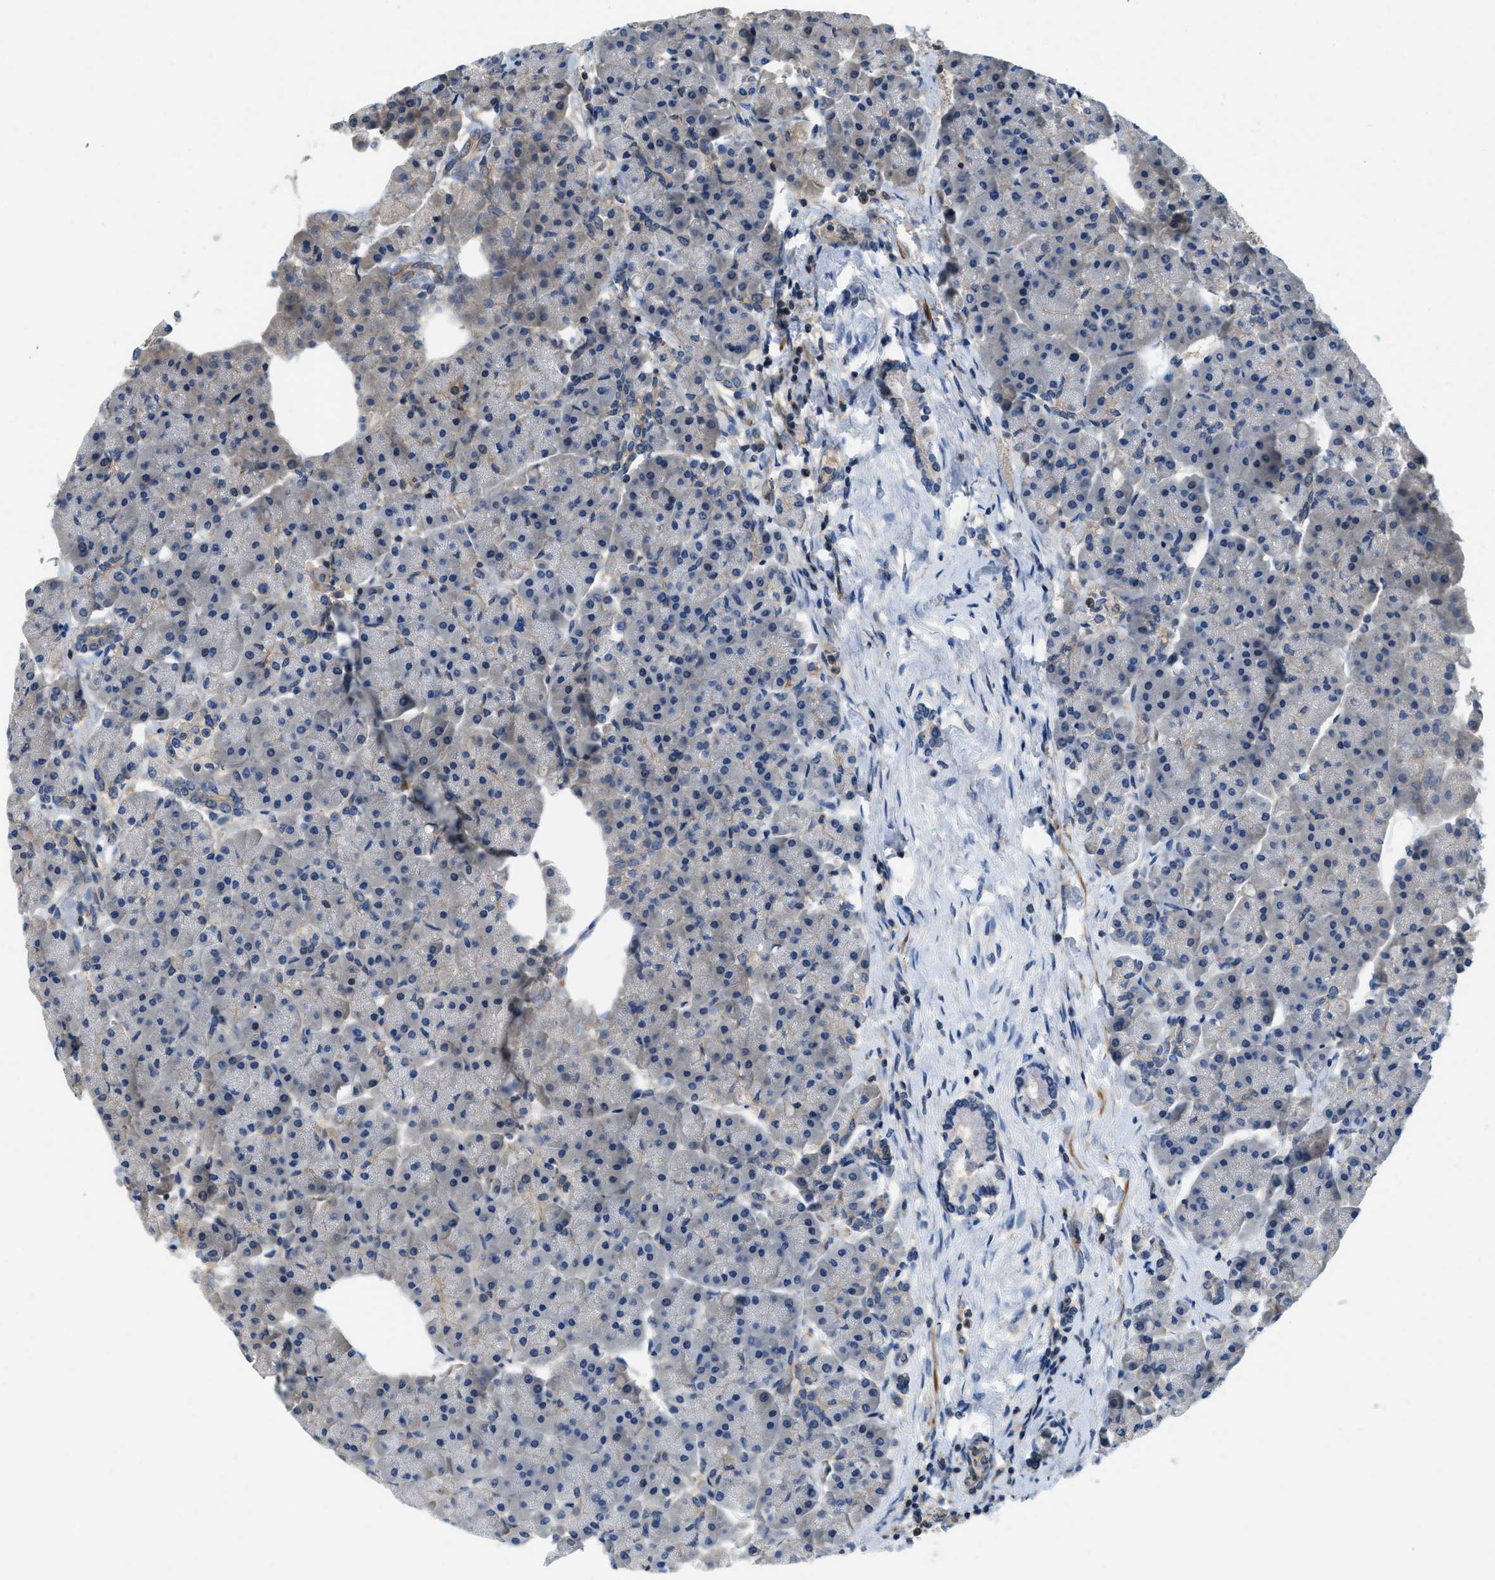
{"staining": {"intensity": "weak", "quantity": "25%-75%", "location": "cytoplasmic/membranous"}, "tissue": "pancreas", "cell_type": "Exocrine glandular cells", "image_type": "normal", "snomed": [{"axis": "morphology", "description": "Normal tissue, NOS"}, {"axis": "topography", "description": "Pancreas"}], "caption": "About 25%-75% of exocrine glandular cells in unremarkable human pancreas demonstrate weak cytoplasmic/membranous protein positivity as visualized by brown immunohistochemical staining.", "gene": "GPR31", "patient": {"sex": "female", "age": 70}}